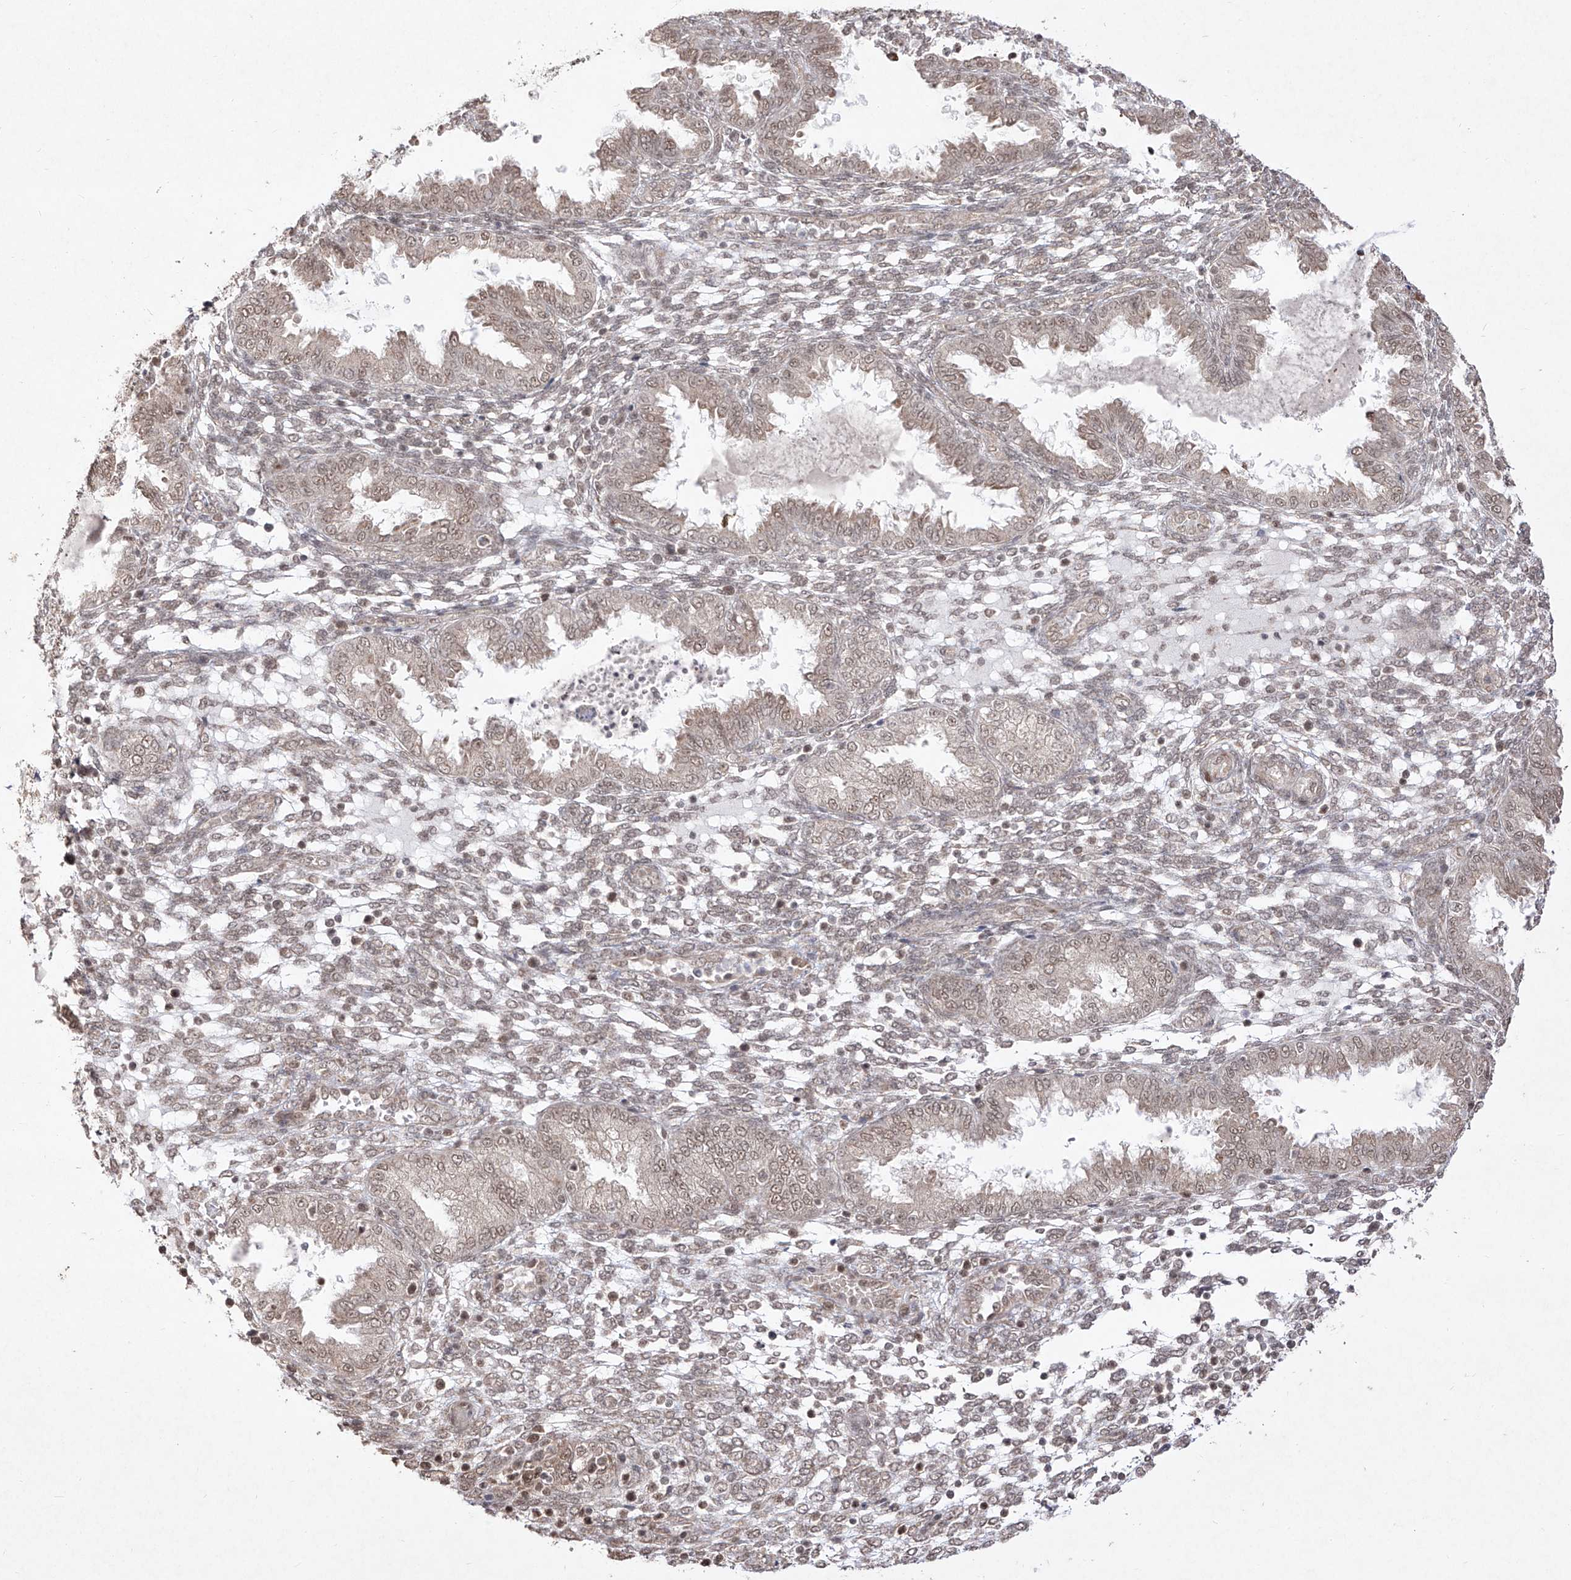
{"staining": {"intensity": "weak", "quantity": "25%-75%", "location": "nuclear"}, "tissue": "endometrium", "cell_type": "Cells in endometrial stroma", "image_type": "normal", "snomed": [{"axis": "morphology", "description": "Normal tissue, NOS"}, {"axis": "topography", "description": "Endometrium"}], "caption": "This histopathology image demonstrates immunohistochemistry (IHC) staining of normal human endometrium, with low weak nuclear staining in about 25%-75% of cells in endometrial stroma.", "gene": "SNRNP27", "patient": {"sex": "female", "age": 33}}